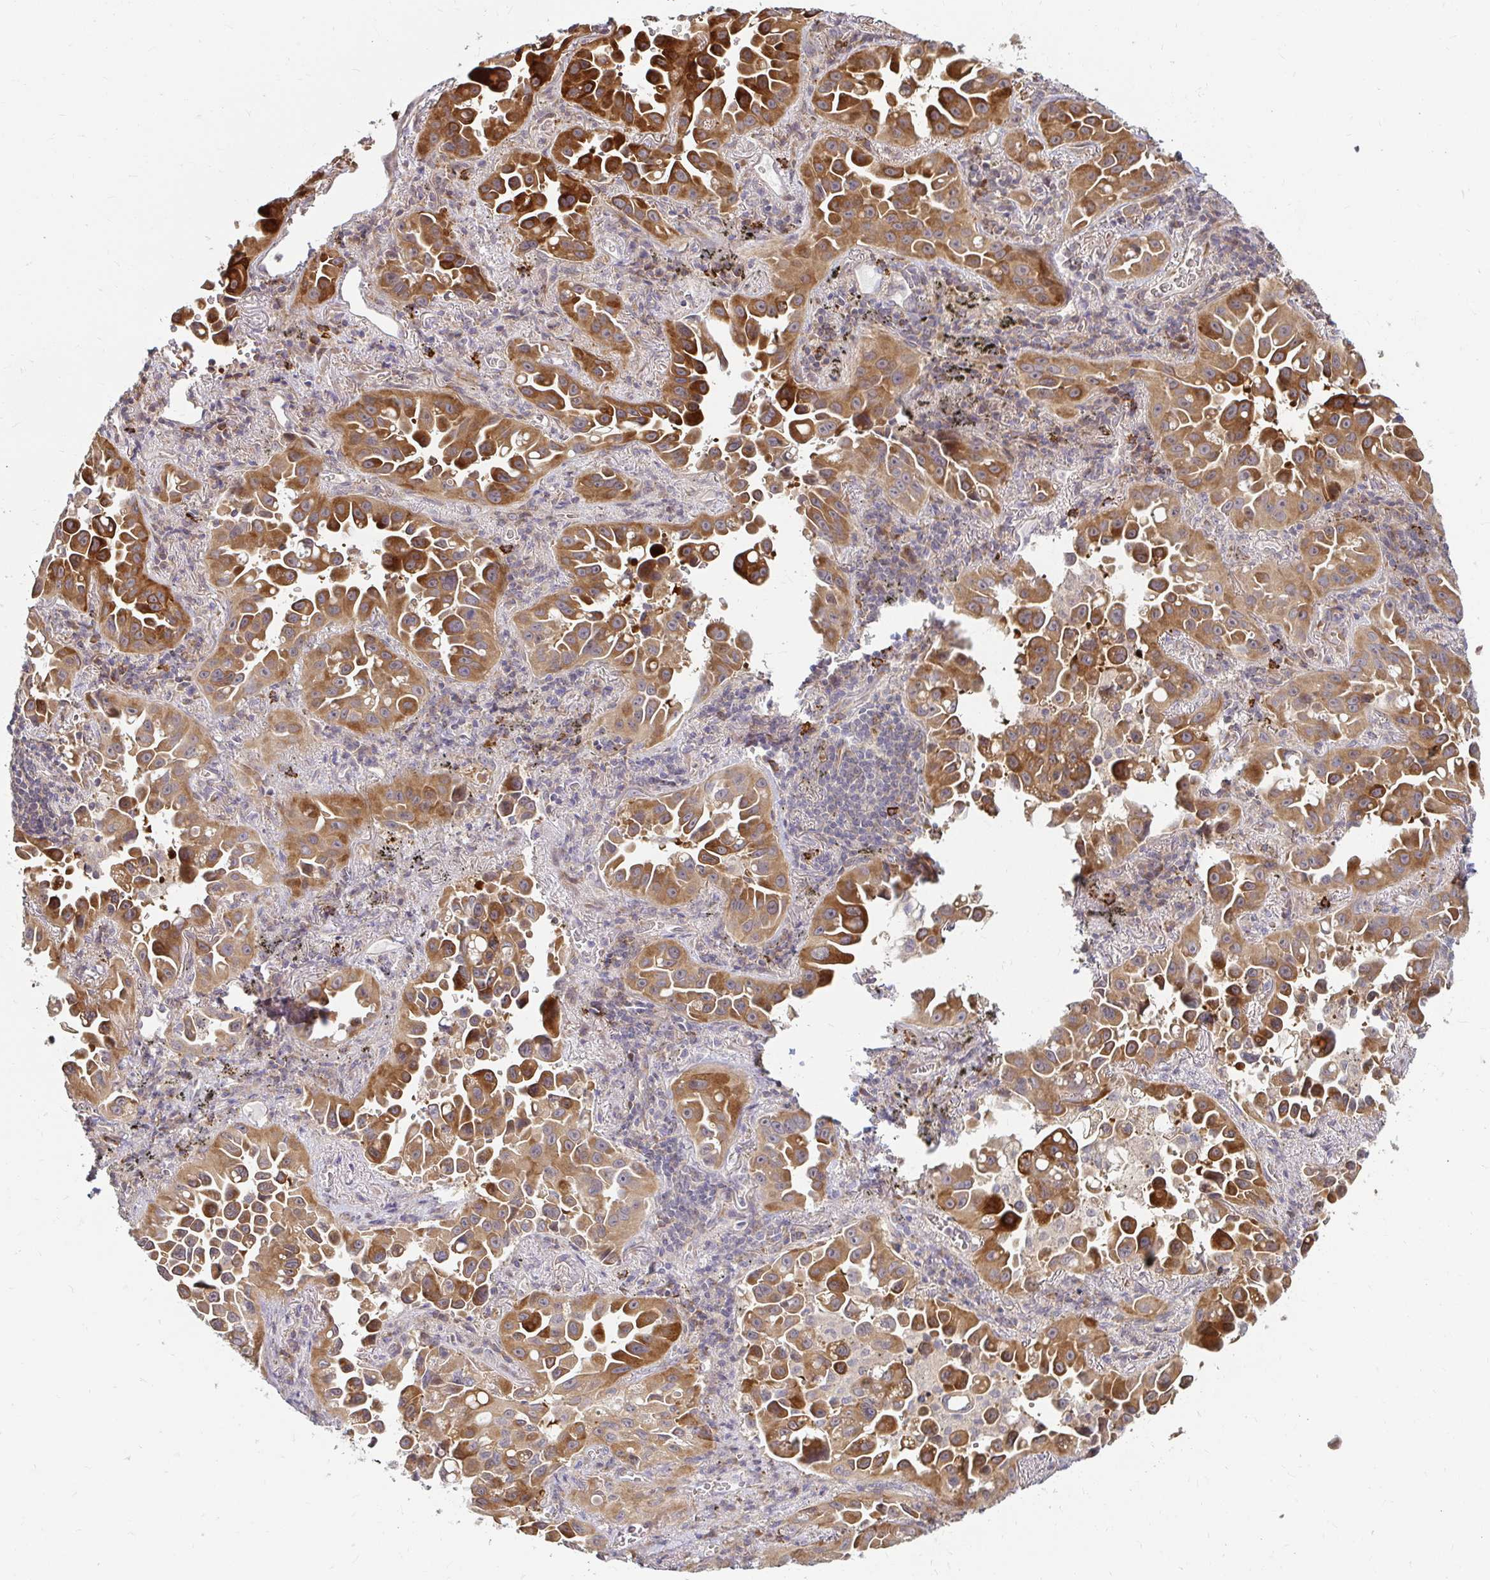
{"staining": {"intensity": "moderate", "quantity": ">75%", "location": "cytoplasmic/membranous"}, "tissue": "lung cancer", "cell_type": "Tumor cells", "image_type": "cancer", "snomed": [{"axis": "morphology", "description": "Adenocarcinoma, NOS"}, {"axis": "topography", "description": "Lung"}], "caption": "Lung cancer tissue exhibits moderate cytoplasmic/membranous positivity in approximately >75% of tumor cells, visualized by immunohistochemistry.", "gene": "CAST", "patient": {"sex": "male", "age": 68}}